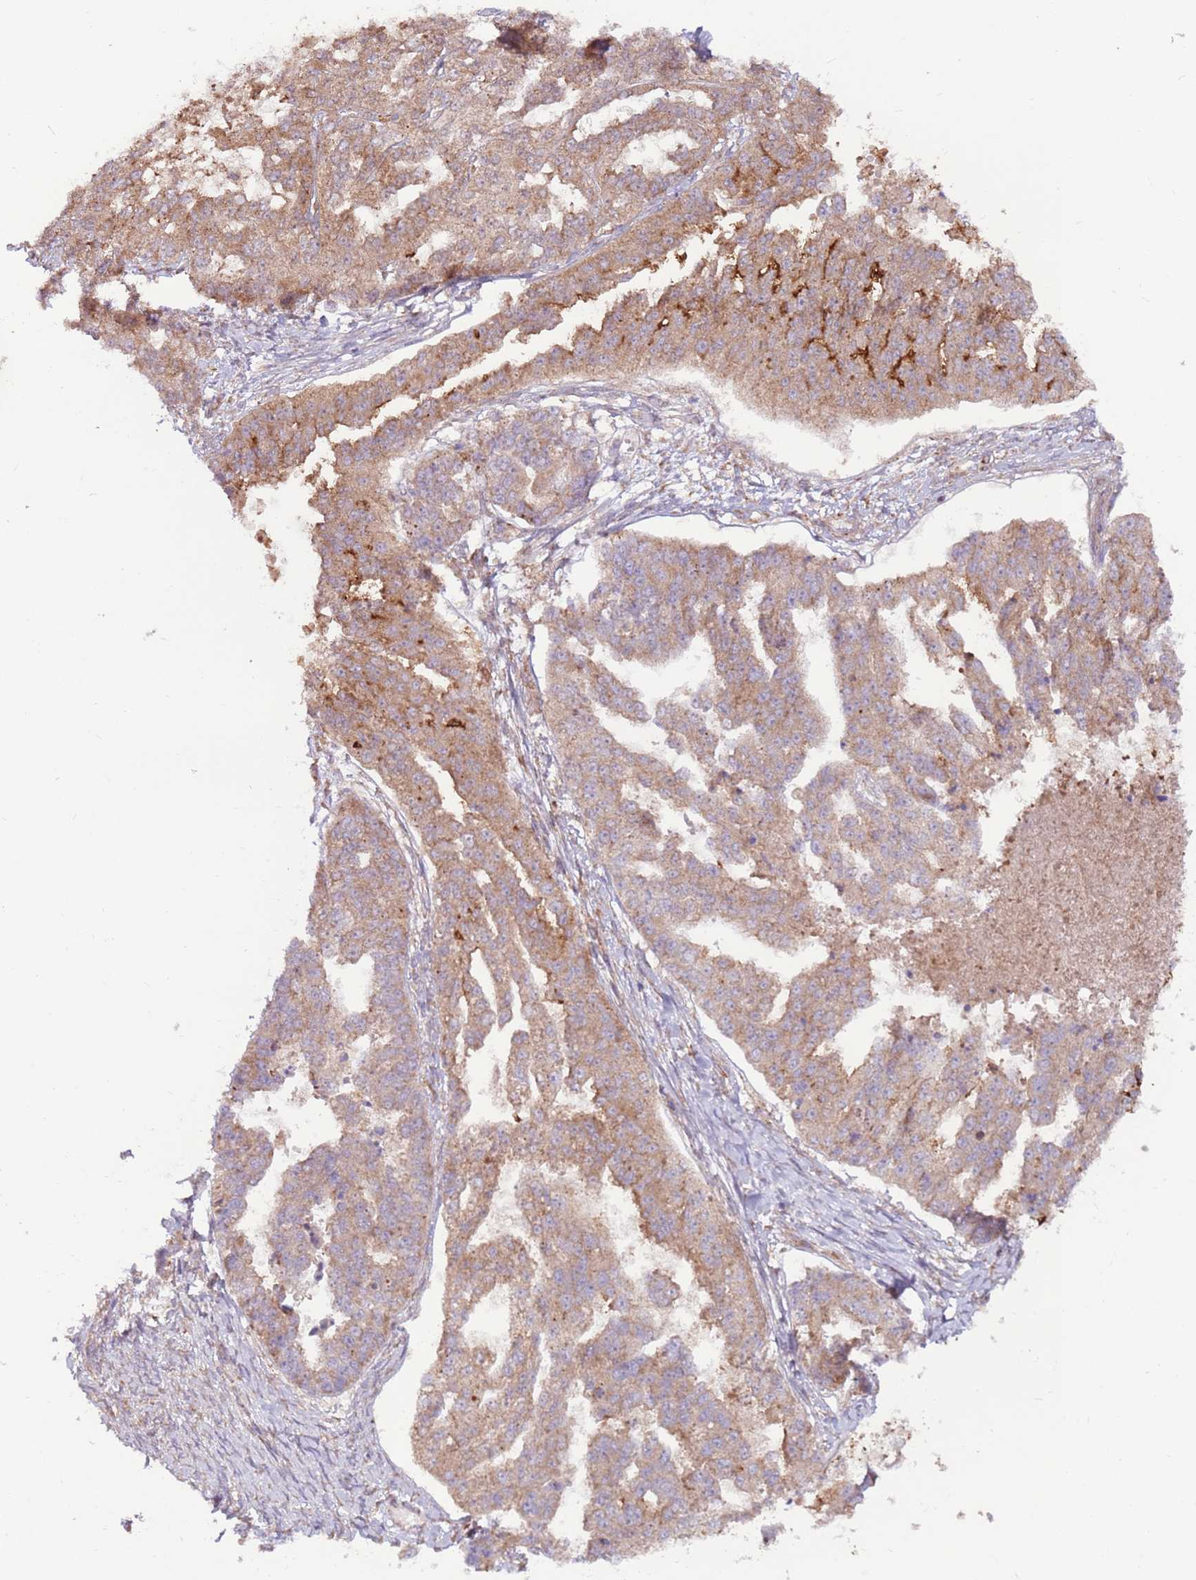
{"staining": {"intensity": "moderate", "quantity": ">75%", "location": "cytoplasmic/membranous"}, "tissue": "ovarian cancer", "cell_type": "Tumor cells", "image_type": "cancer", "snomed": [{"axis": "morphology", "description": "Cystadenocarcinoma, serous, NOS"}, {"axis": "topography", "description": "Ovary"}], "caption": "Immunohistochemical staining of ovarian cancer shows medium levels of moderate cytoplasmic/membranous protein expression in about >75% of tumor cells. The staining is performed using DAB (3,3'-diaminobenzidine) brown chromogen to label protein expression. The nuclei are counter-stained blue using hematoxylin.", "gene": "DDX19B", "patient": {"sex": "female", "age": 58}}